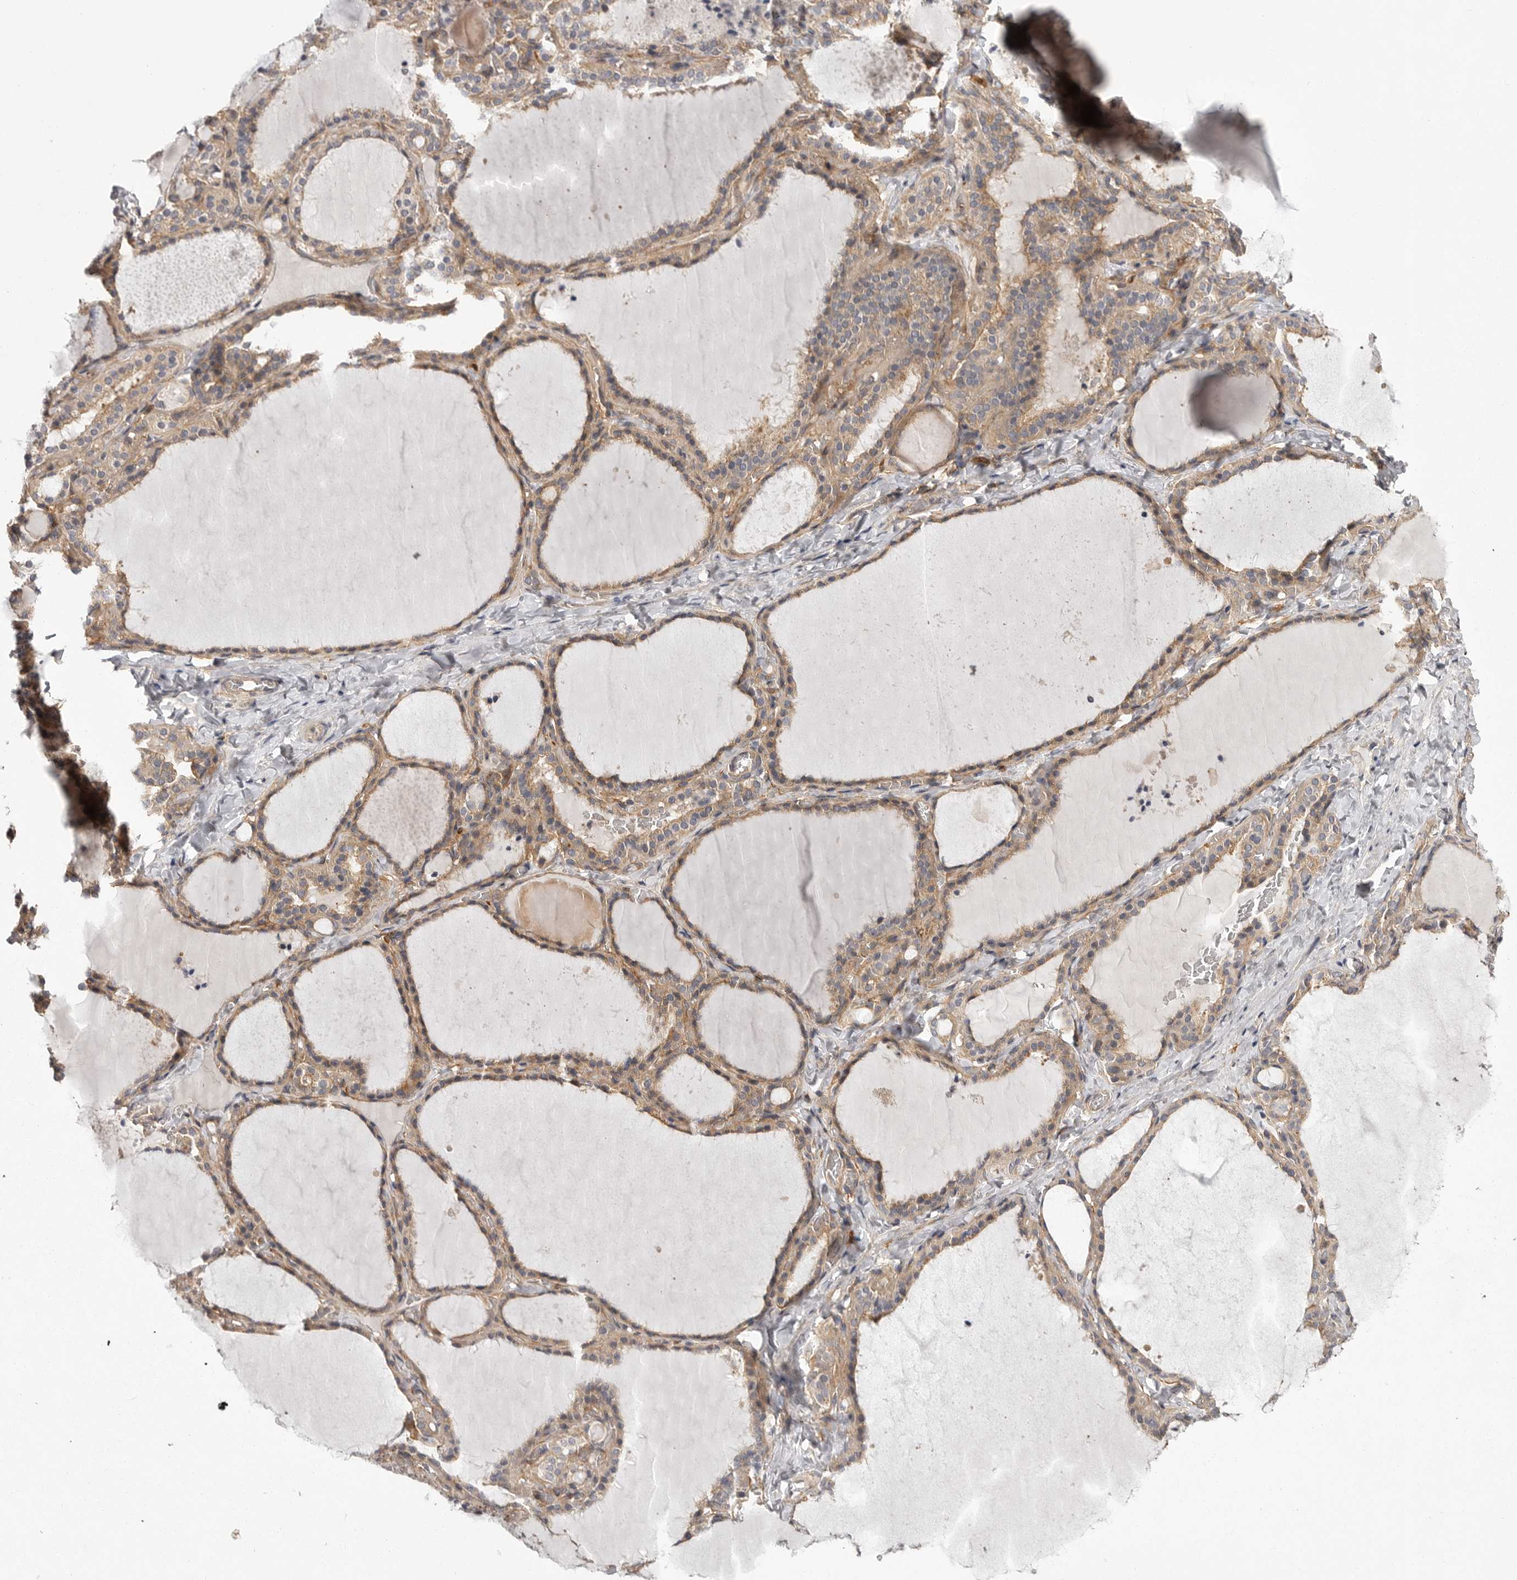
{"staining": {"intensity": "weak", "quantity": ">75%", "location": "cytoplasmic/membranous"}, "tissue": "thyroid gland", "cell_type": "Glandular cells", "image_type": "normal", "snomed": [{"axis": "morphology", "description": "Normal tissue, NOS"}, {"axis": "topography", "description": "Thyroid gland"}], "caption": "Protein staining of normal thyroid gland reveals weak cytoplasmic/membranous expression in approximately >75% of glandular cells. (DAB (3,3'-diaminobenzidine) = brown stain, brightfield microscopy at high magnification).", "gene": "OSBPL9", "patient": {"sex": "female", "age": 22}}